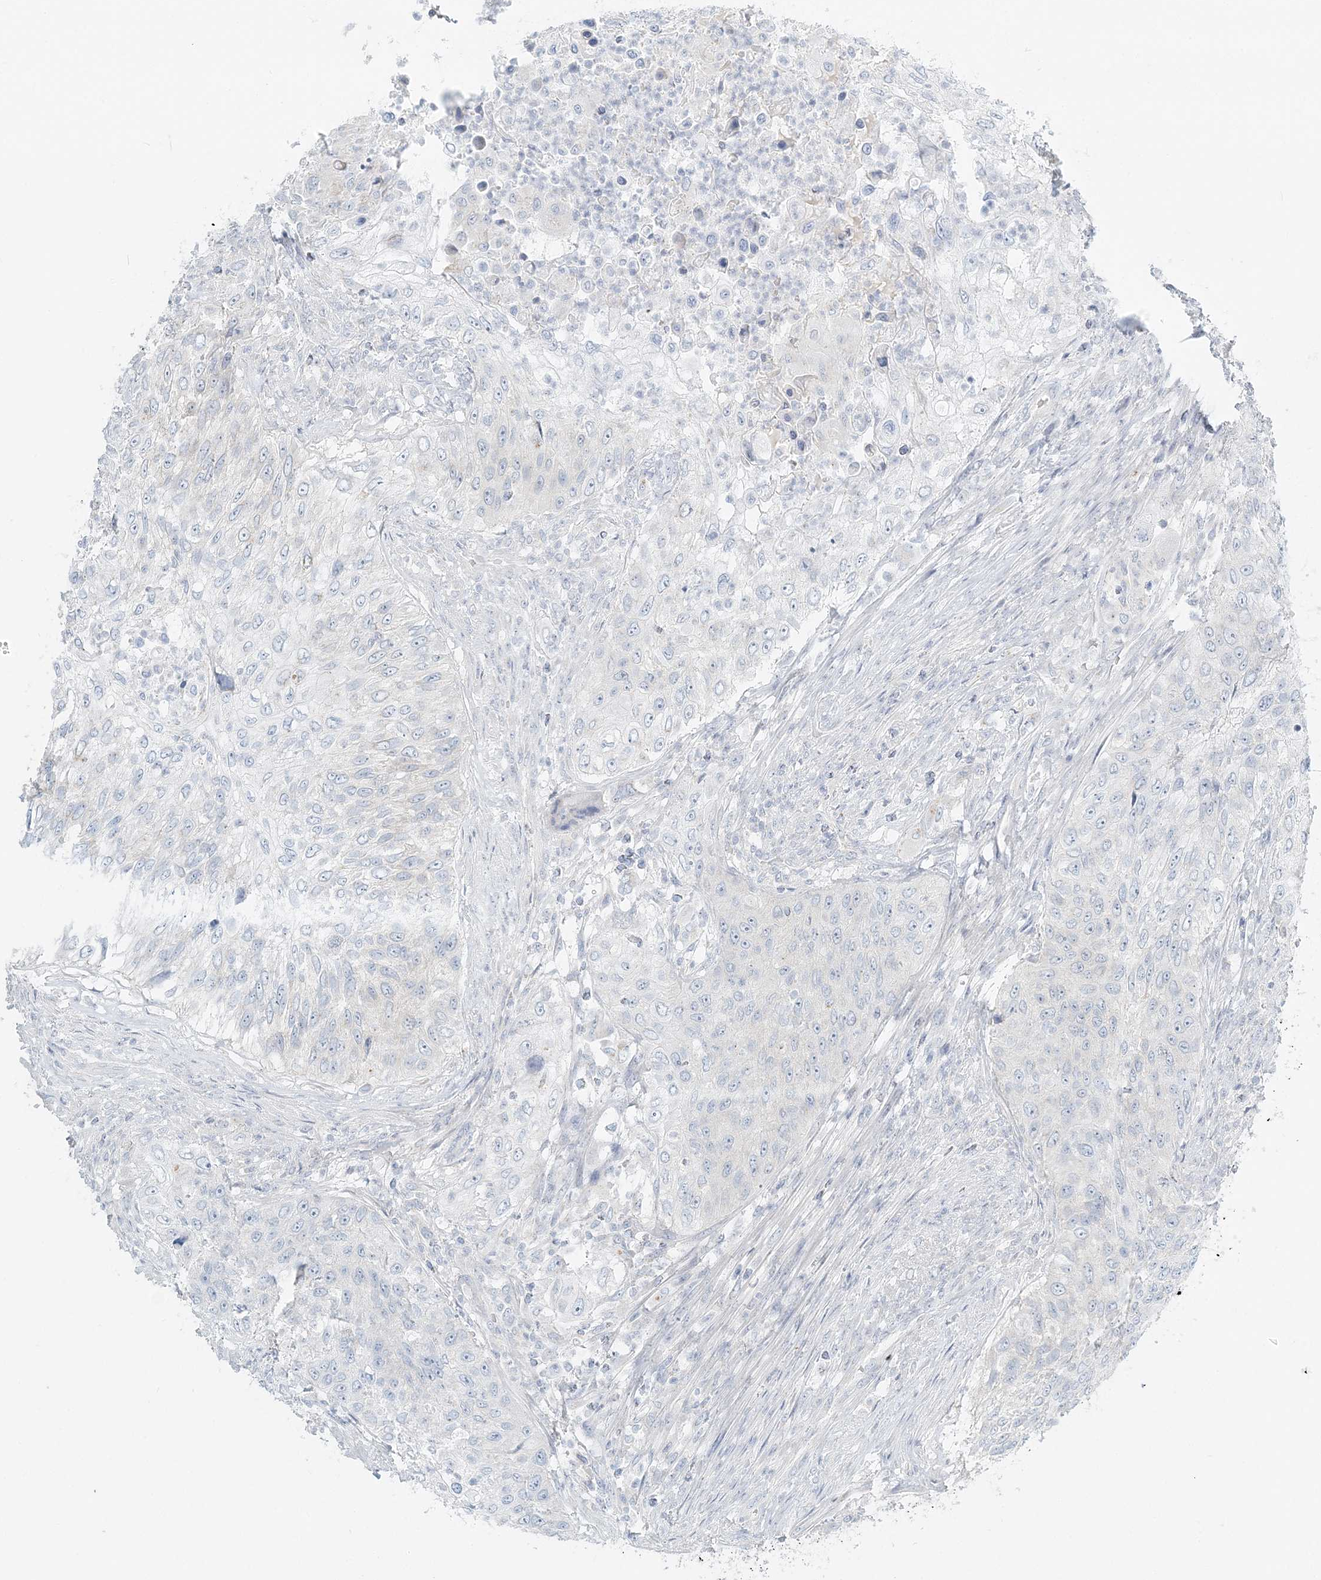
{"staining": {"intensity": "negative", "quantity": "none", "location": "none"}, "tissue": "urothelial cancer", "cell_type": "Tumor cells", "image_type": "cancer", "snomed": [{"axis": "morphology", "description": "Urothelial carcinoma, High grade"}, {"axis": "topography", "description": "Urinary bladder"}], "caption": "The immunohistochemistry (IHC) photomicrograph has no significant positivity in tumor cells of high-grade urothelial carcinoma tissue.", "gene": "NAA11", "patient": {"sex": "female", "age": 60}}